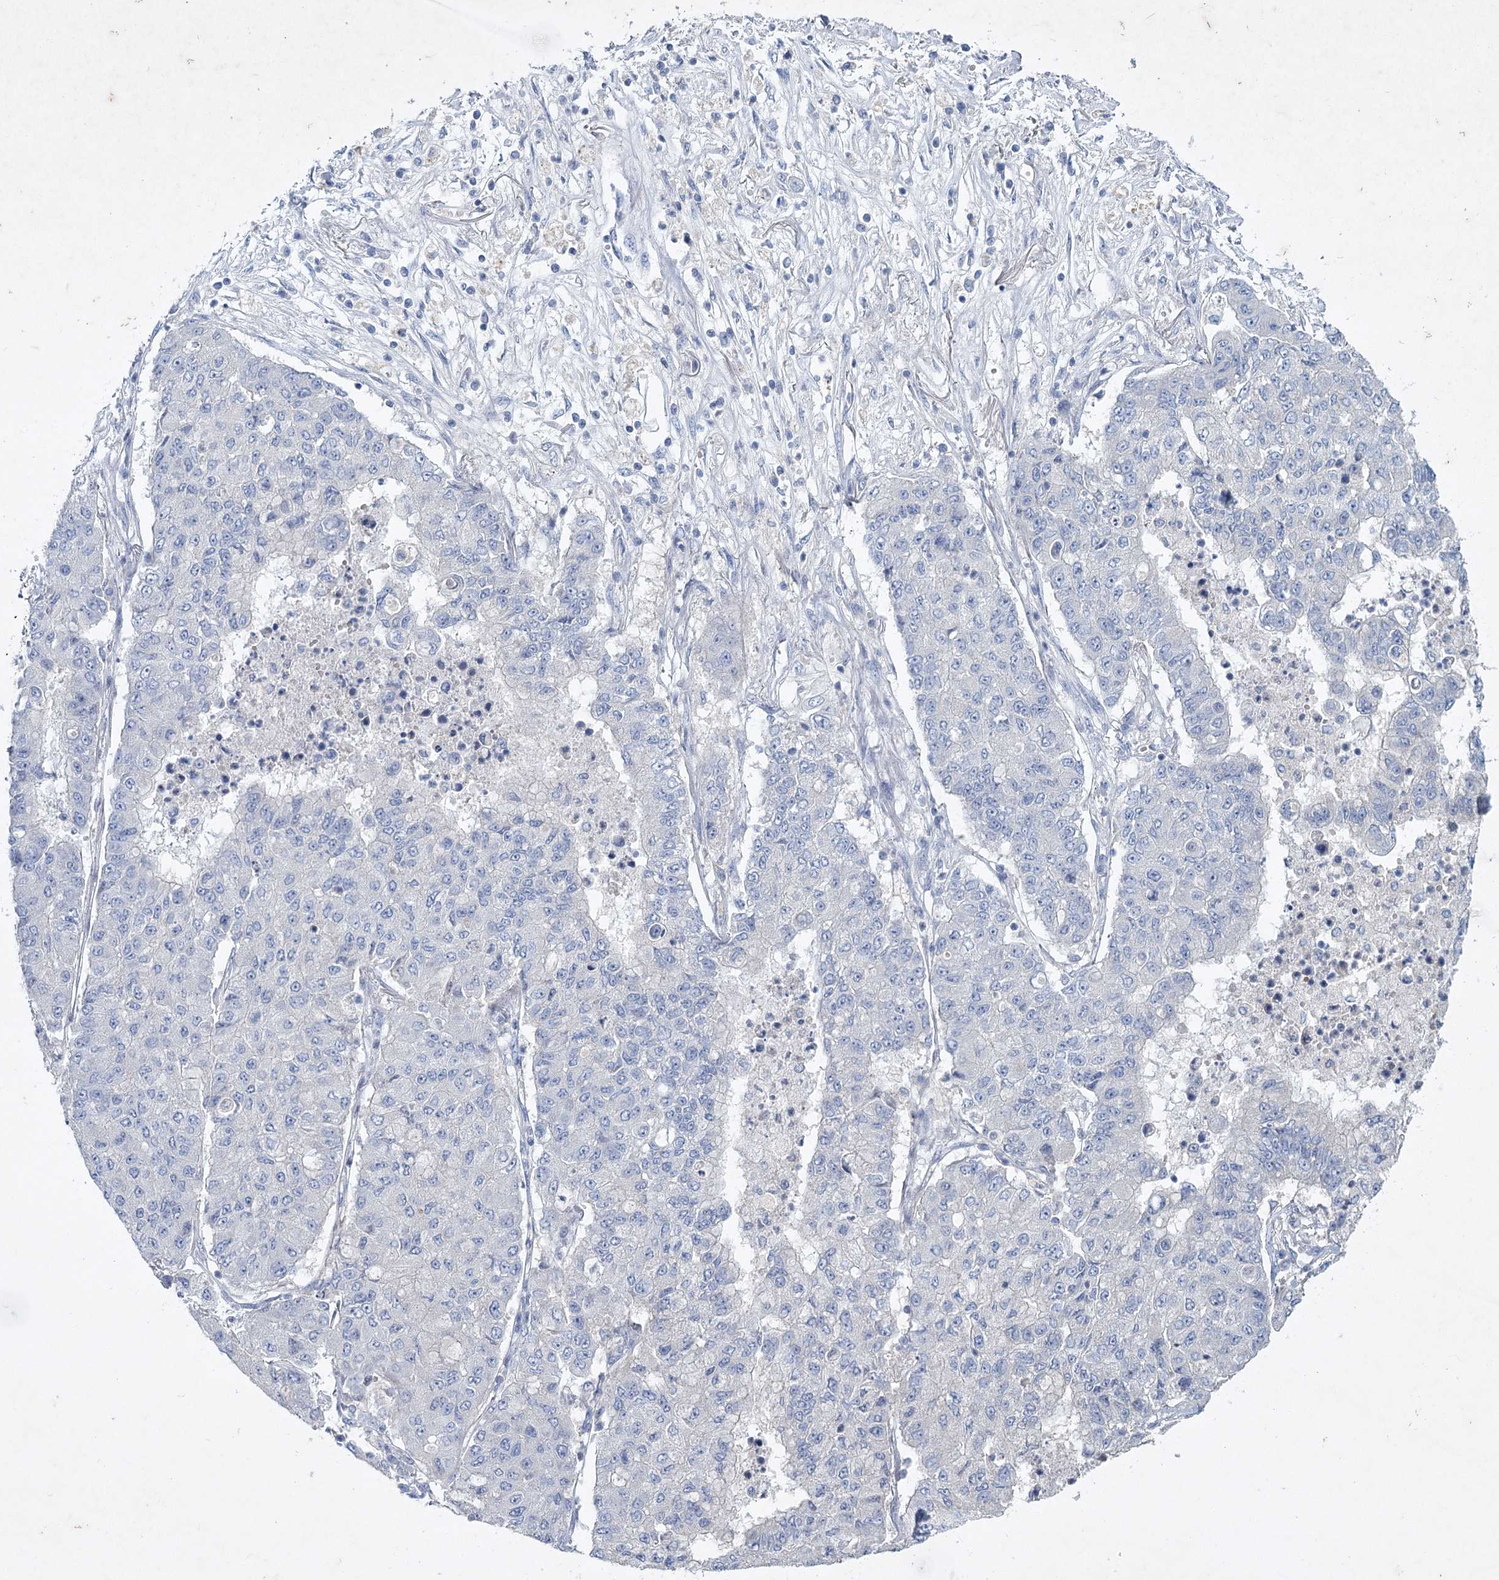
{"staining": {"intensity": "negative", "quantity": "none", "location": "none"}, "tissue": "lung cancer", "cell_type": "Tumor cells", "image_type": "cancer", "snomed": [{"axis": "morphology", "description": "Squamous cell carcinoma, NOS"}, {"axis": "topography", "description": "Lung"}], "caption": "A micrograph of lung cancer stained for a protein reveals no brown staining in tumor cells.", "gene": "MAP3K13", "patient": {"sex": "male", "age": 74}}